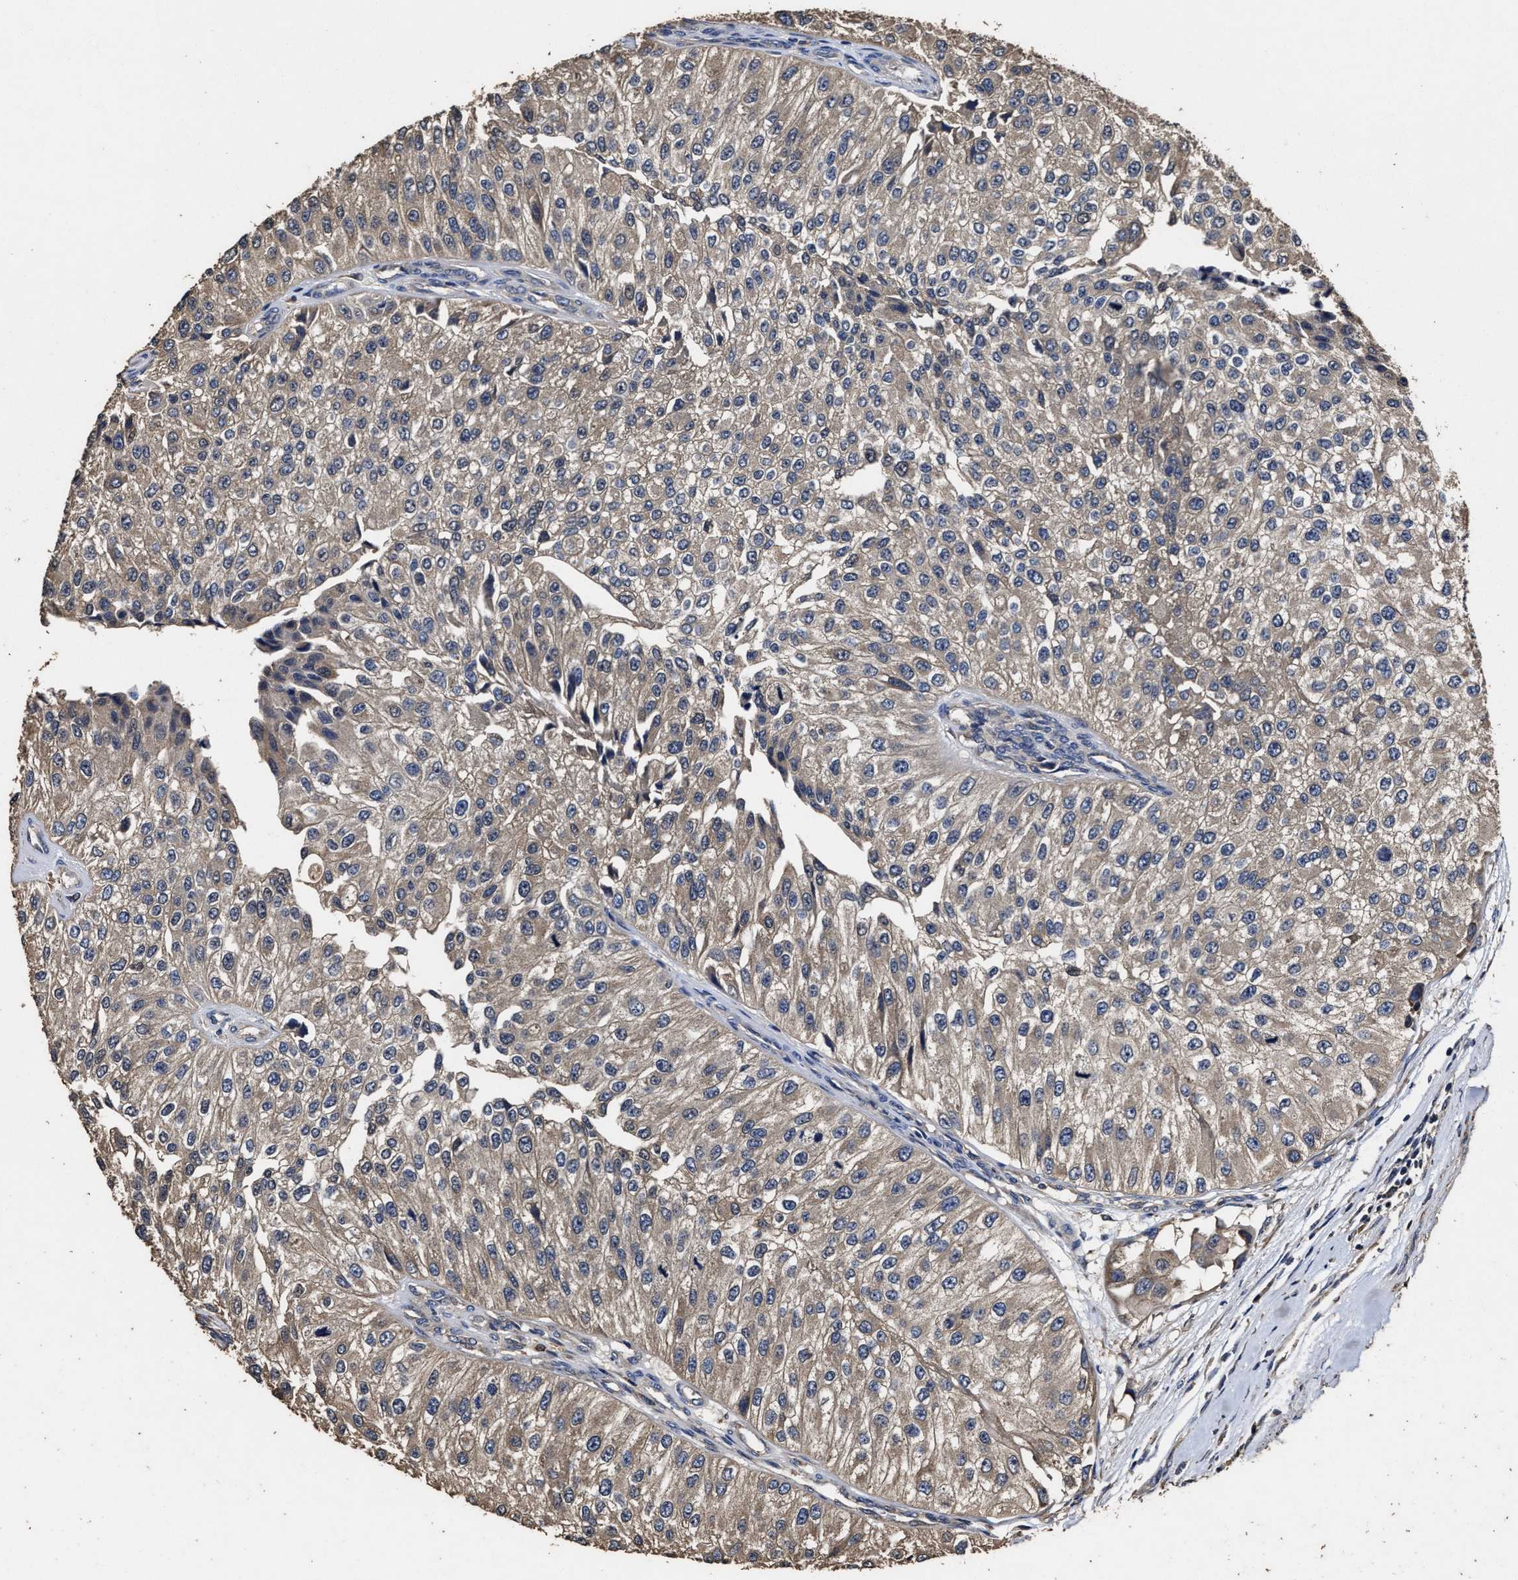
{"staining": {"intensity": "weak", "quantity": ">75%", "location": "cytoplasmic/membranous"}, "tissue": "urothelial cancer", "cell_type": "Tumor cells", "image_type": "cancer", "snomed": [{"axis": "morphology", "description": "Urothelial carcinoma, High grade"}, {"axis": "topography", "description": "Kidney"}, {"axis": "topography", "description": "Urinary bladder"}], "caption": "Urothelial cancer stained with a protein marker reveals weak staining in tumor cells.", "gene": "PPM1K", "patient": {"sex": "male", "age": 77}}